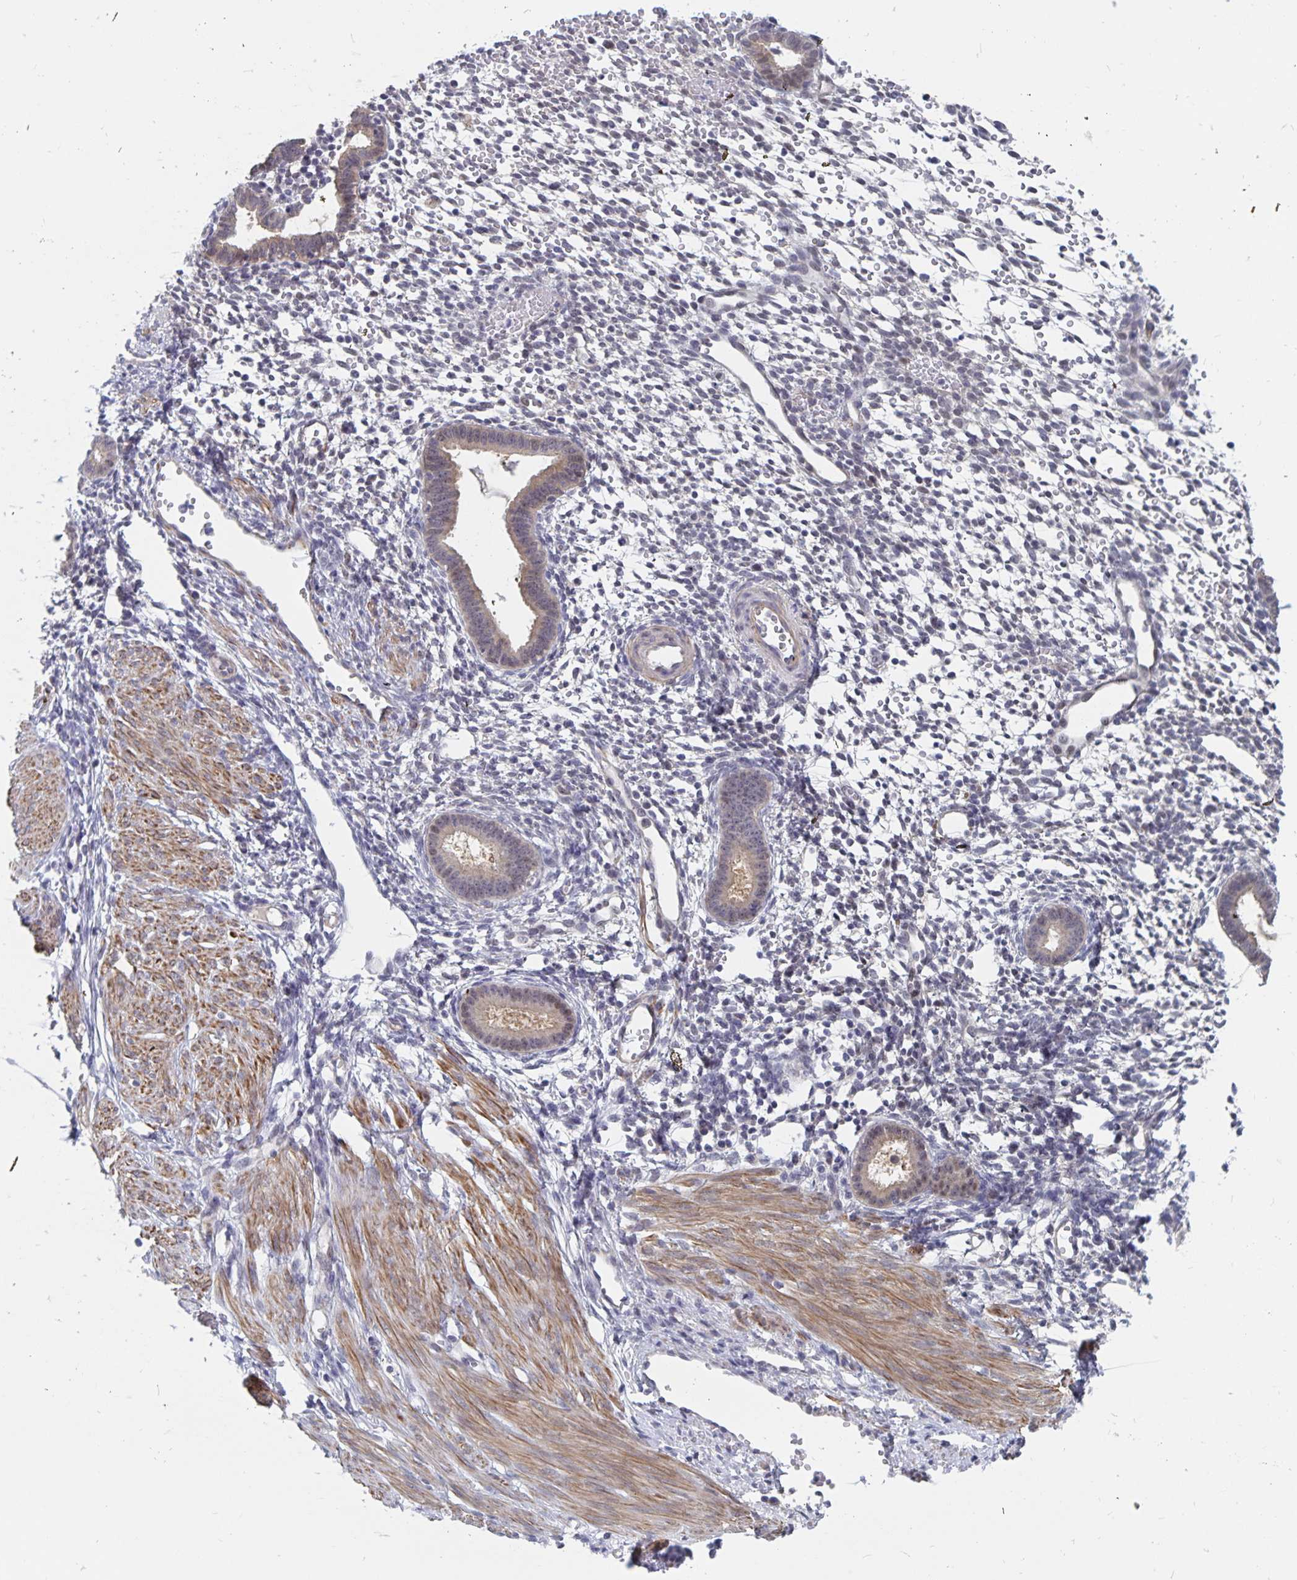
{"staining": {"intensity": "negative", "quantity": "none", "location": "none"}, "tissue": "endometrium", "cell_type": "Cells in endometrial stroma", "image_type": "normal", "snomed": [{"axis": "morphology", "description": "Normal tissue, NOS"}, {"axis": "topography", "description": "Endometrium"}], "caption": "DAB immunohistochemical staining of benign endometrium exhibits no significant staining in cells in endometrial stroma. Brightfield microscopy of immunohistochemistry stained with DAB (3,3'-diaminobenzidine) (brown) and hematoxylin (blue), captured at high magnification.", "gene": "BAG6", "patient": {"sex": "female", "age": 36}}